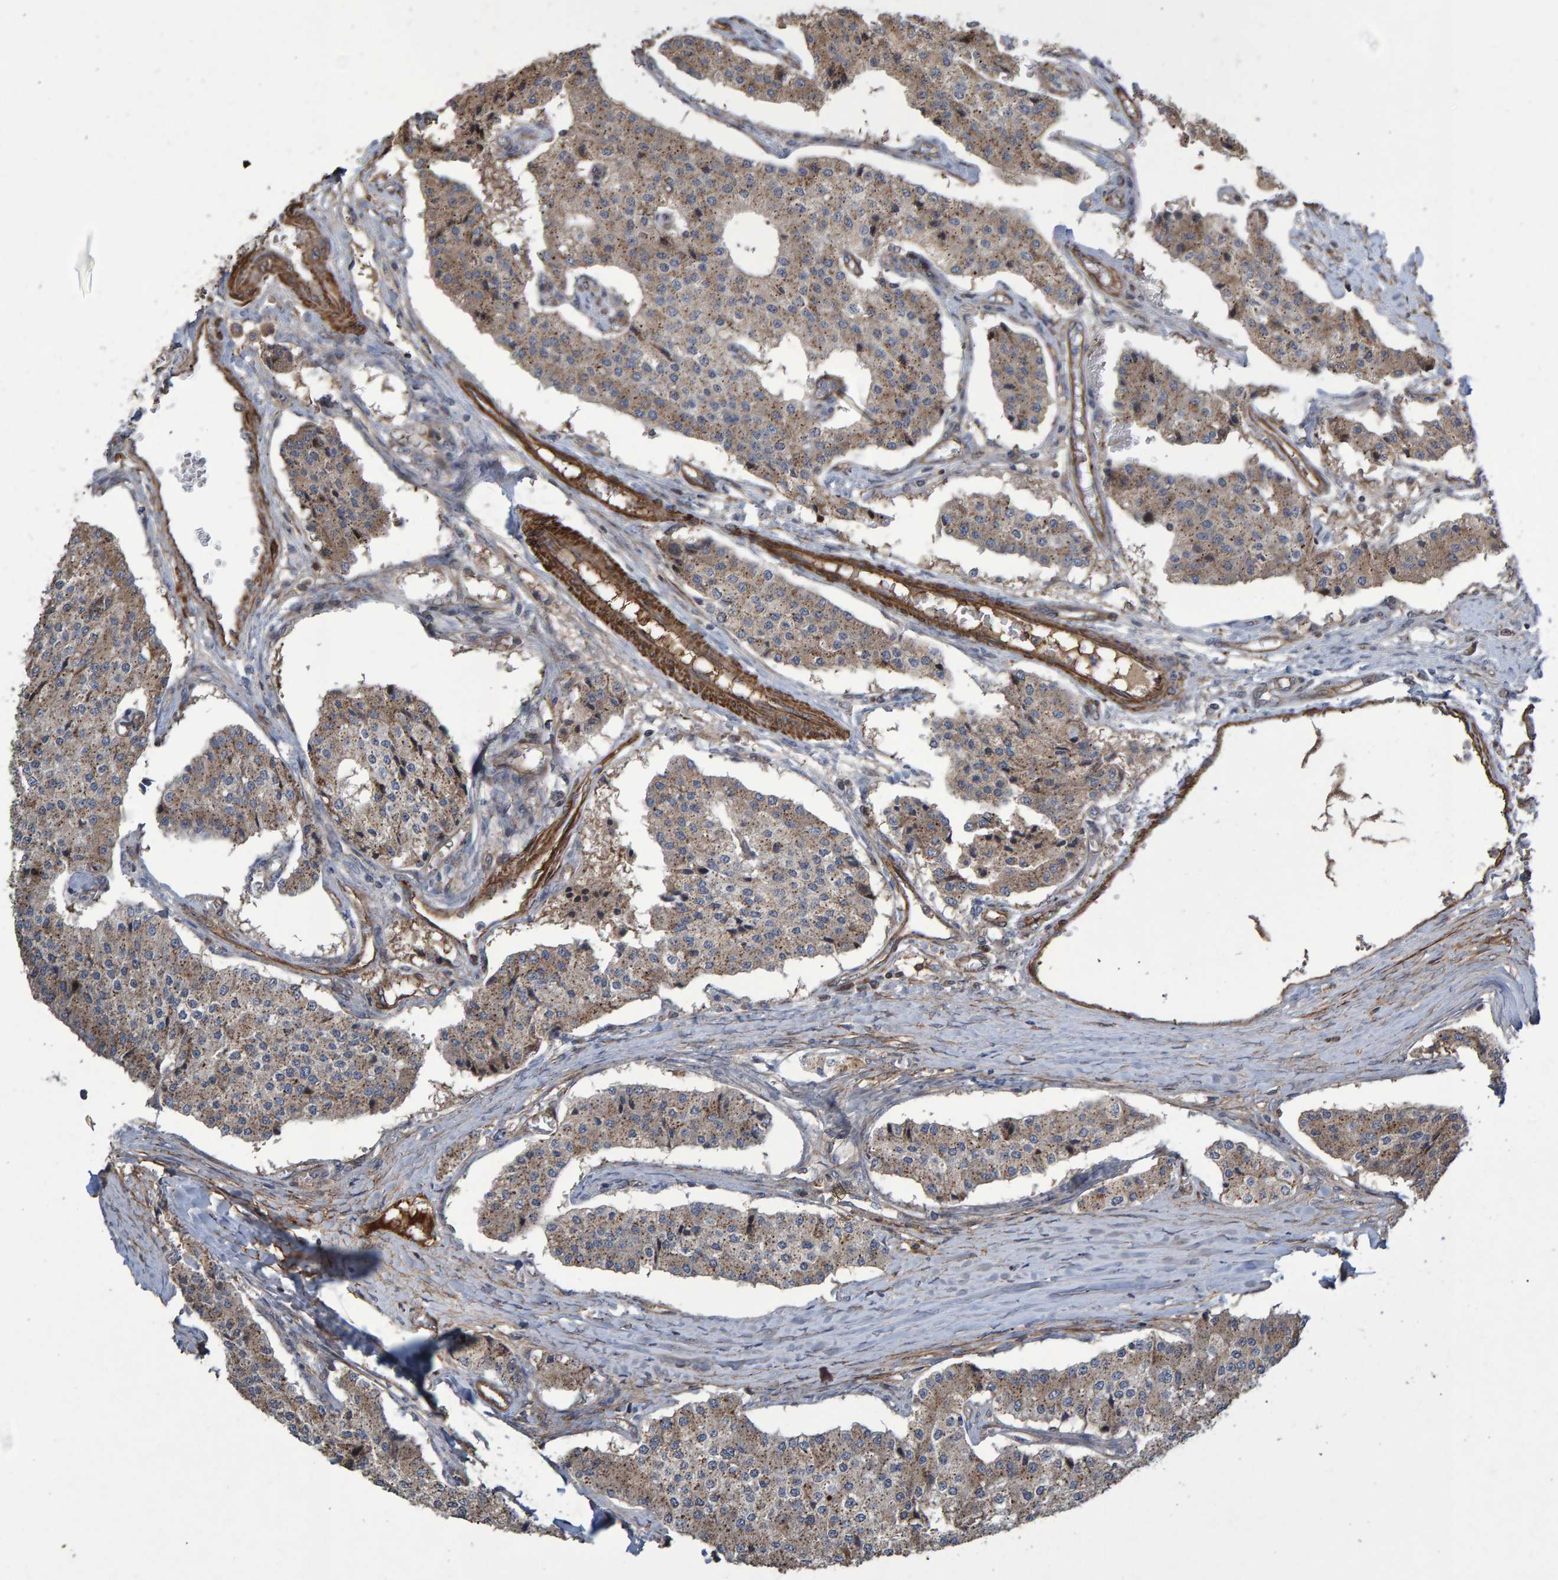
{"staining": {"intensity": "moderate", "quantity": ">75%", "location": "cytoplasmic/membranous"}, "tissue": "carcinoid", "cell_type": "Tumor cells", "image_type": "cancer", "snomed": [{"axis": "morphology", "description": "Carcinoid, malignant, NOS"}, {"axis": "topography", "description": "Colon"}], "caption": "Immunohistochemical staining of human carcinoid (malignant) displays medium levels of moderate cytoplasmic/membranous protein expression in approximately >75% of tumor cells.", "gene": "SLIT2", "patient": {"sex": "female", "age": 52}}